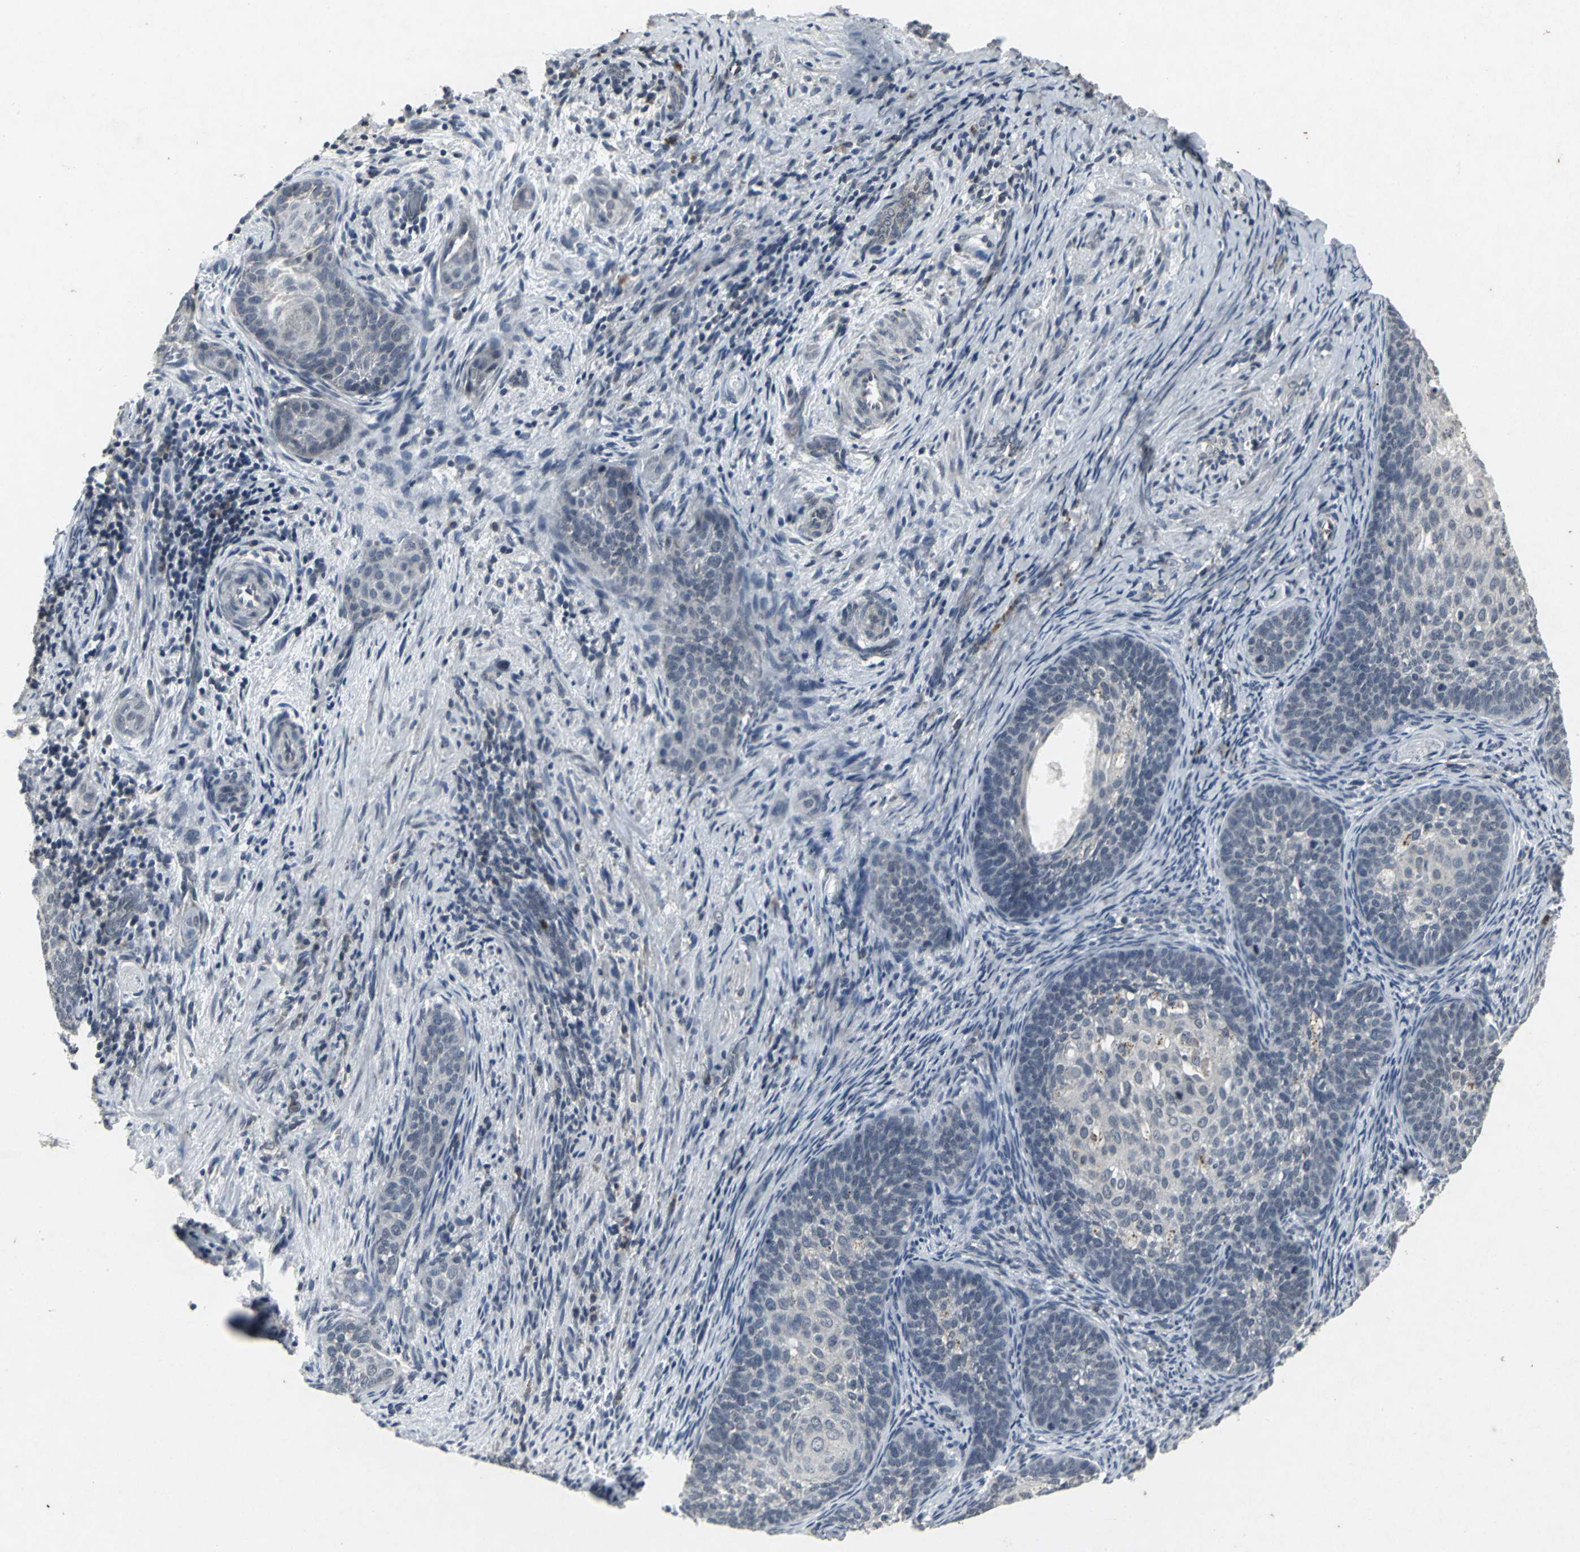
{"staining": {"intensity": "negative", "quantity": "none", "location": "none"}, "tissue": "cervical cancer", "cell_type": "Tumor cells", "image_type": "cancer", "snomed": [{"axis": "morphology", "description": "Squamous cell carcinoma, NOS"}, {"axis": "topography", "description": "Cervix"}], "caption": "An image of human cervical squamous cell carcinoma is negative for staining in tumor cells. Nuclei are stained in blue.", "gene": "BMP4", "patient": {"sex": "female", "age": 33}}